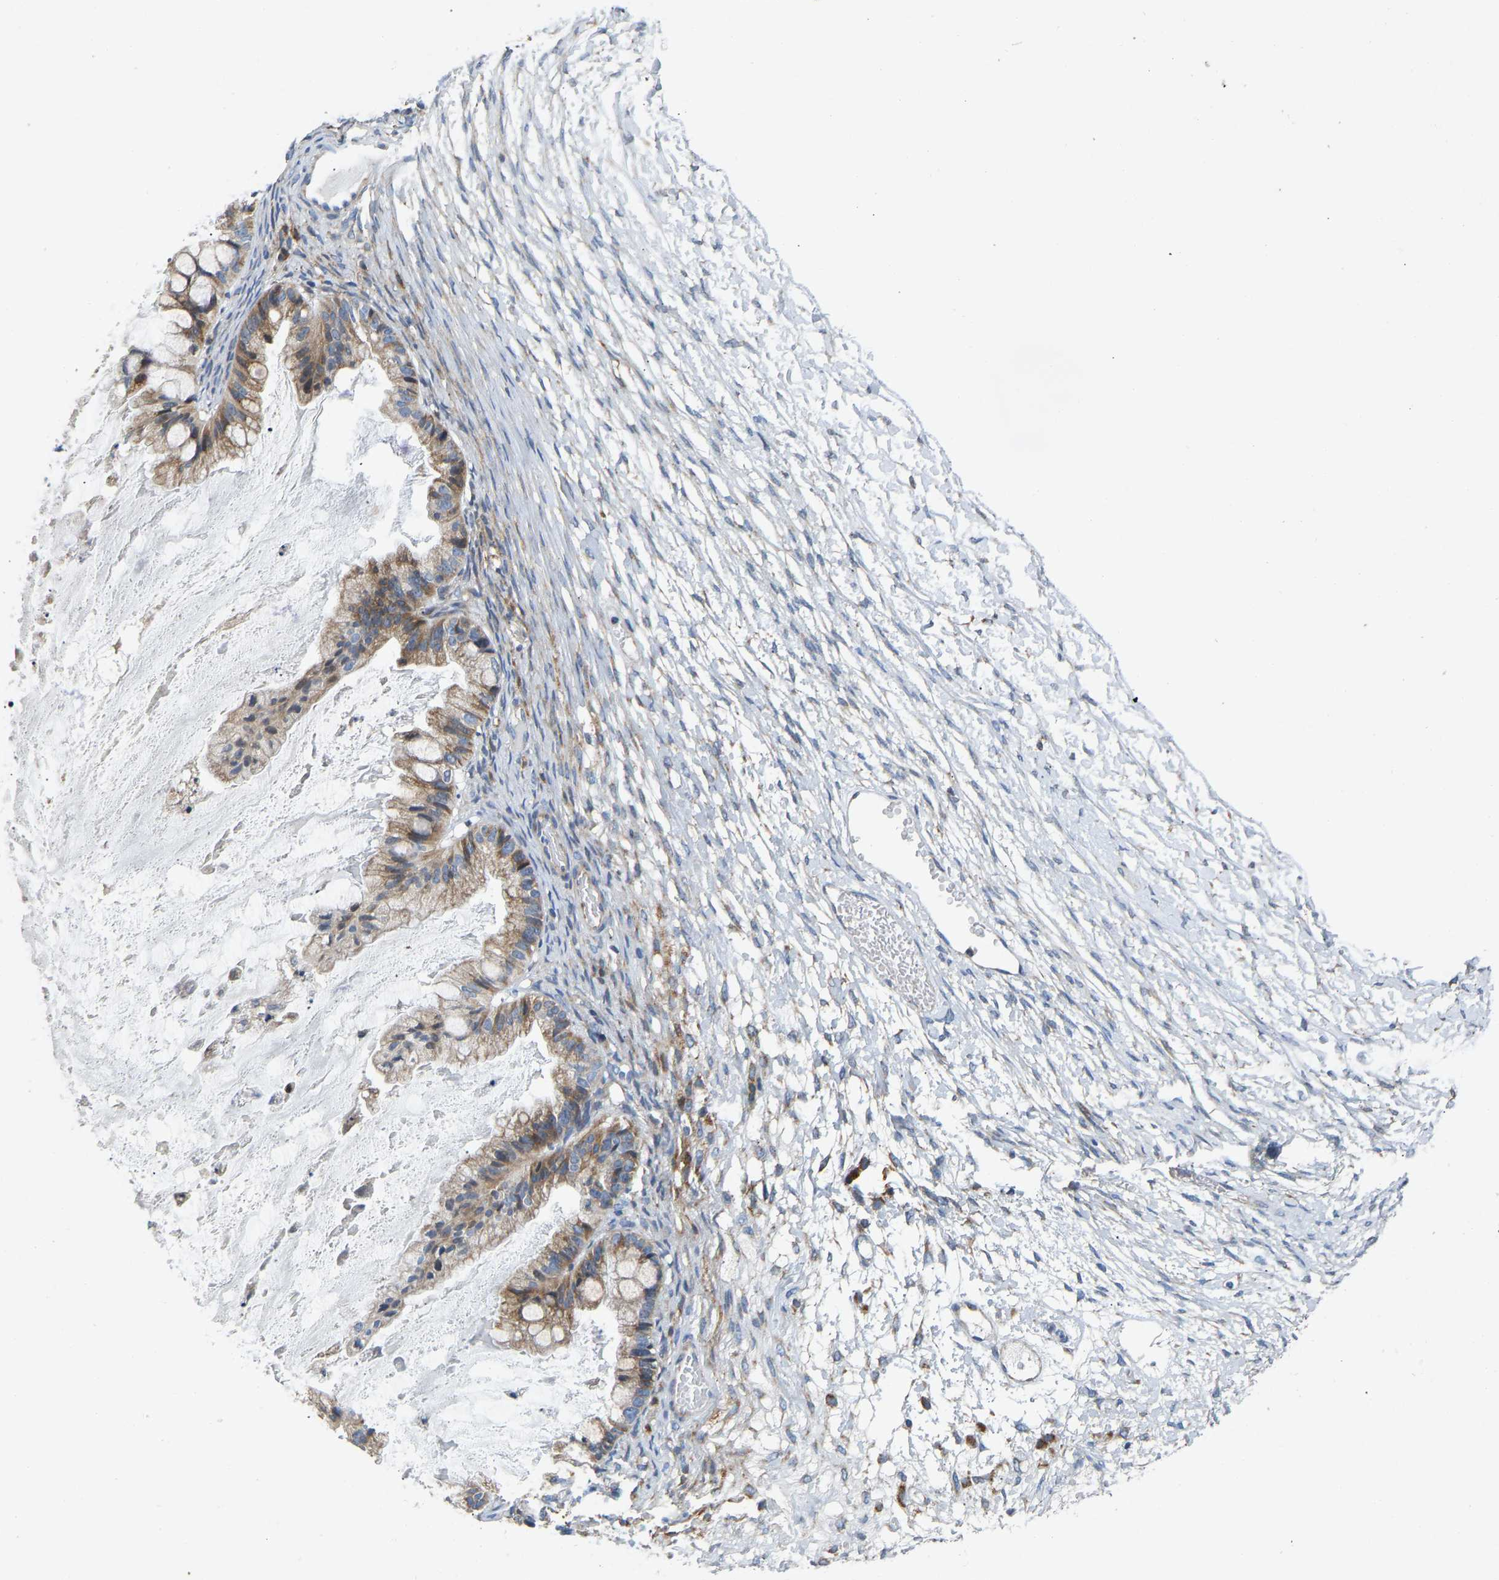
{"staining": {"intensity": "moderate", "quantity": ">75%", "location": "cytoplasmic/membranous"}, "tissue": "ovarian cancer", "cell_type": "Tumor cells", "image_type": "cancer", "snomed": [{"axis": "morphology", "description": "Cystadenocarcinoma, mucinous, NOS"}, {"axis": "topography", "description": "Ovary"}], "caption": "A micrograph showing moderate cytoplasmic/membranous positivity in approximately >75% of tumor cells in ovarian mucinous cystadenocarcinoma, as visualized by brown immunohistochemical staining.", "gene": "TMEM150A", "patient": {"sex": "female", "age": 57}}